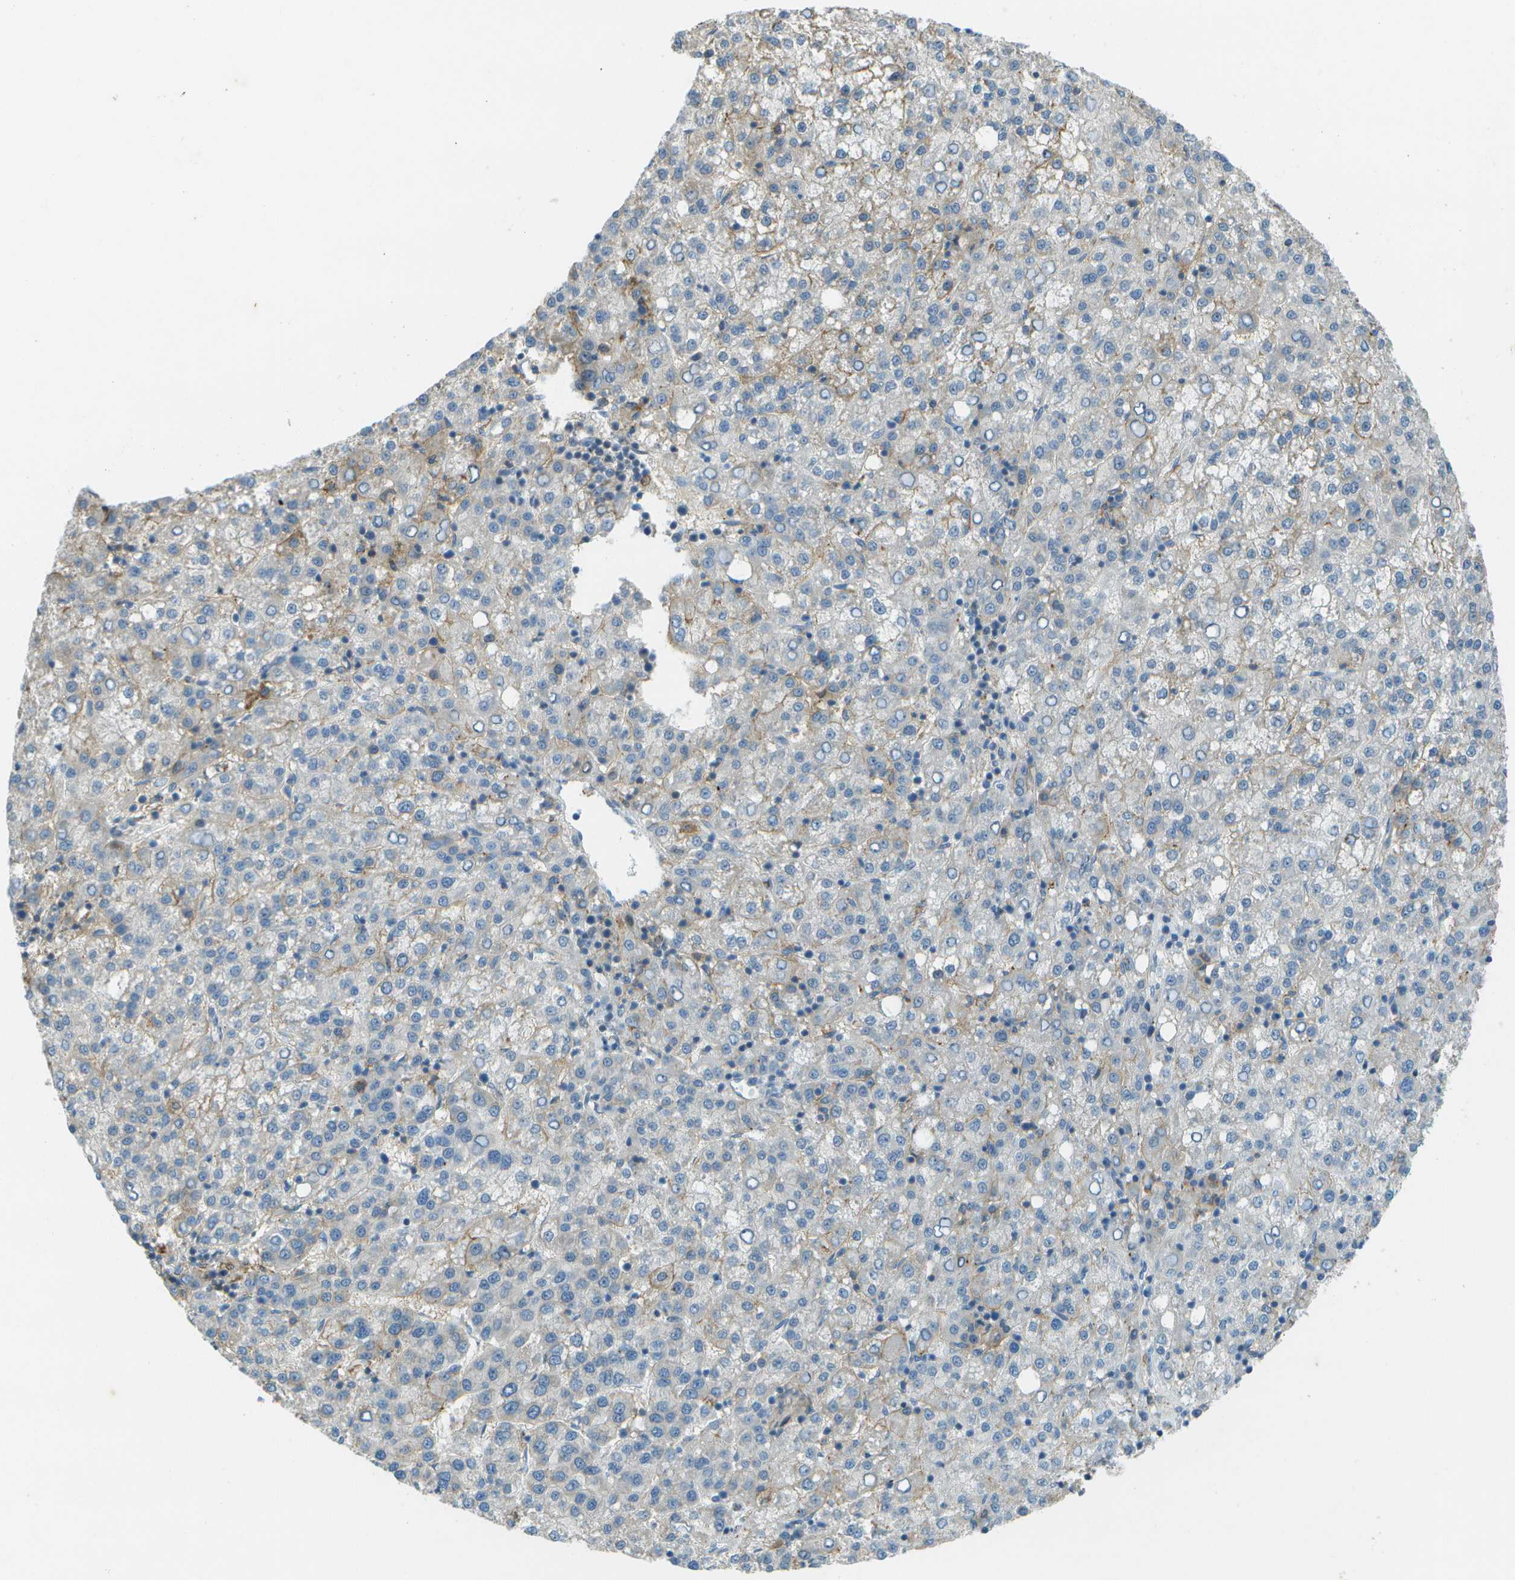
{"staining": {"intensity": "negative", "quantity": "none", "location": "none"}, "tissue": "liver cancer", "cell_type": "Tumor cells", "image_type": "cancer", "snomed": [{"axis": "morphology", "description": "Carcinoma, Hepatocellular, NOS"}, {"axis": "topography", "description": "Liver"}], "caption": "This is a photomicrograph of immunohistochemistry staining of liver hepatocellular carcinoma, which shows no expression in tumor cells.", "gene": "LRRC66", "patient": {"sex": "female", "age": 58}}